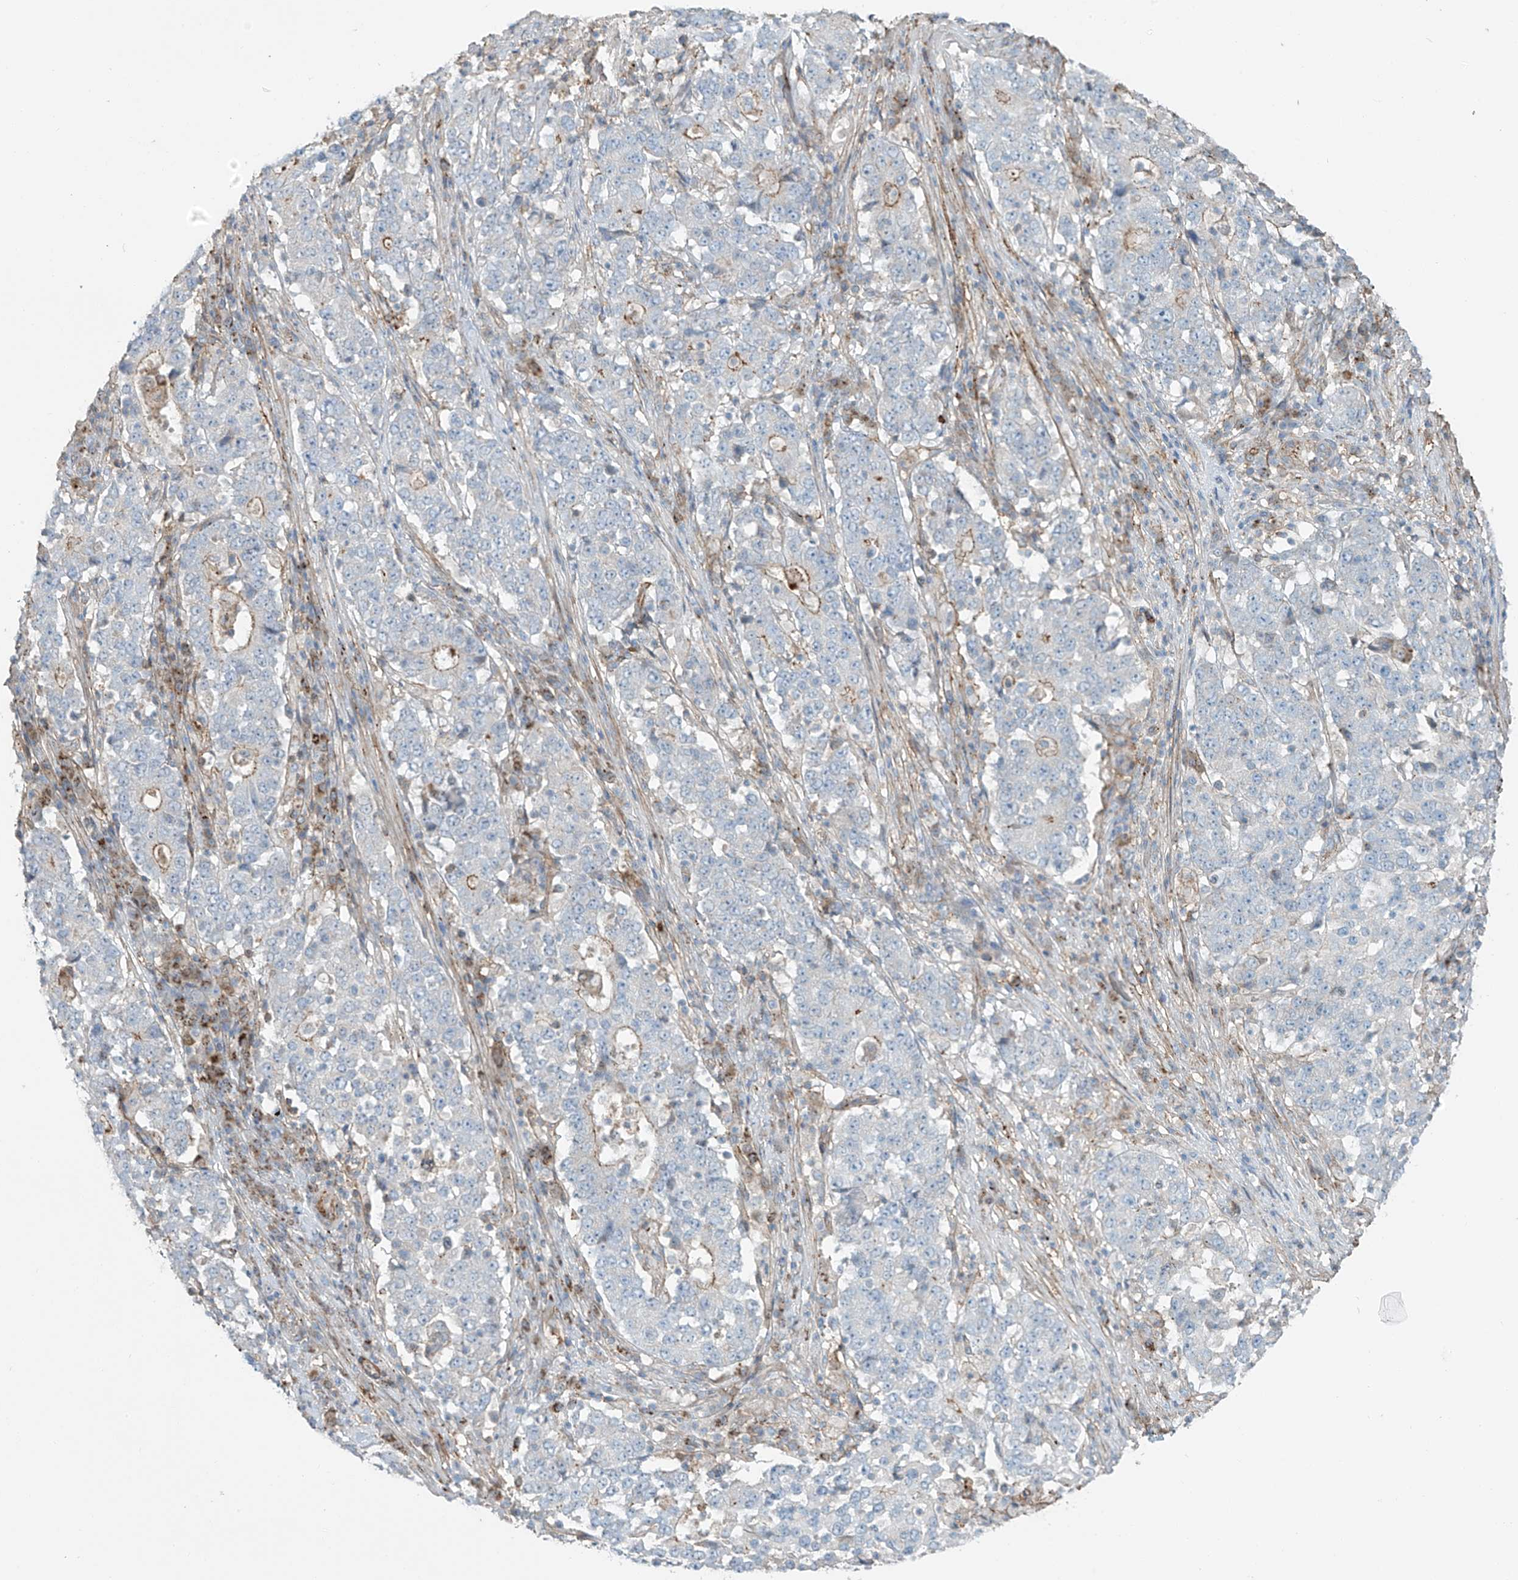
{"staining": {"intensity": "negative", "quantity": "none", "location": "none"}, "tissue": "stomach cancer", "cell_type": "Tumor cells", "image_type": "cancer", "snomed": [{"axis": "morphology", "description": "Adenocarcinoma, NOS"}, {"axis": "topography", "description": "Stomach"}], "caption": "The image displays no staining of tumor cells in adenocarcinoma (stomach). The staining was performed using DAB (3,3'-diaminobenzidine) to visualize the protein expression in brown, while the nuclei were stained in blue with hematoxylin (Magnification: 20x).", "gene": "SLC9A2", "patient": {"sex": "male", "age": 59}}